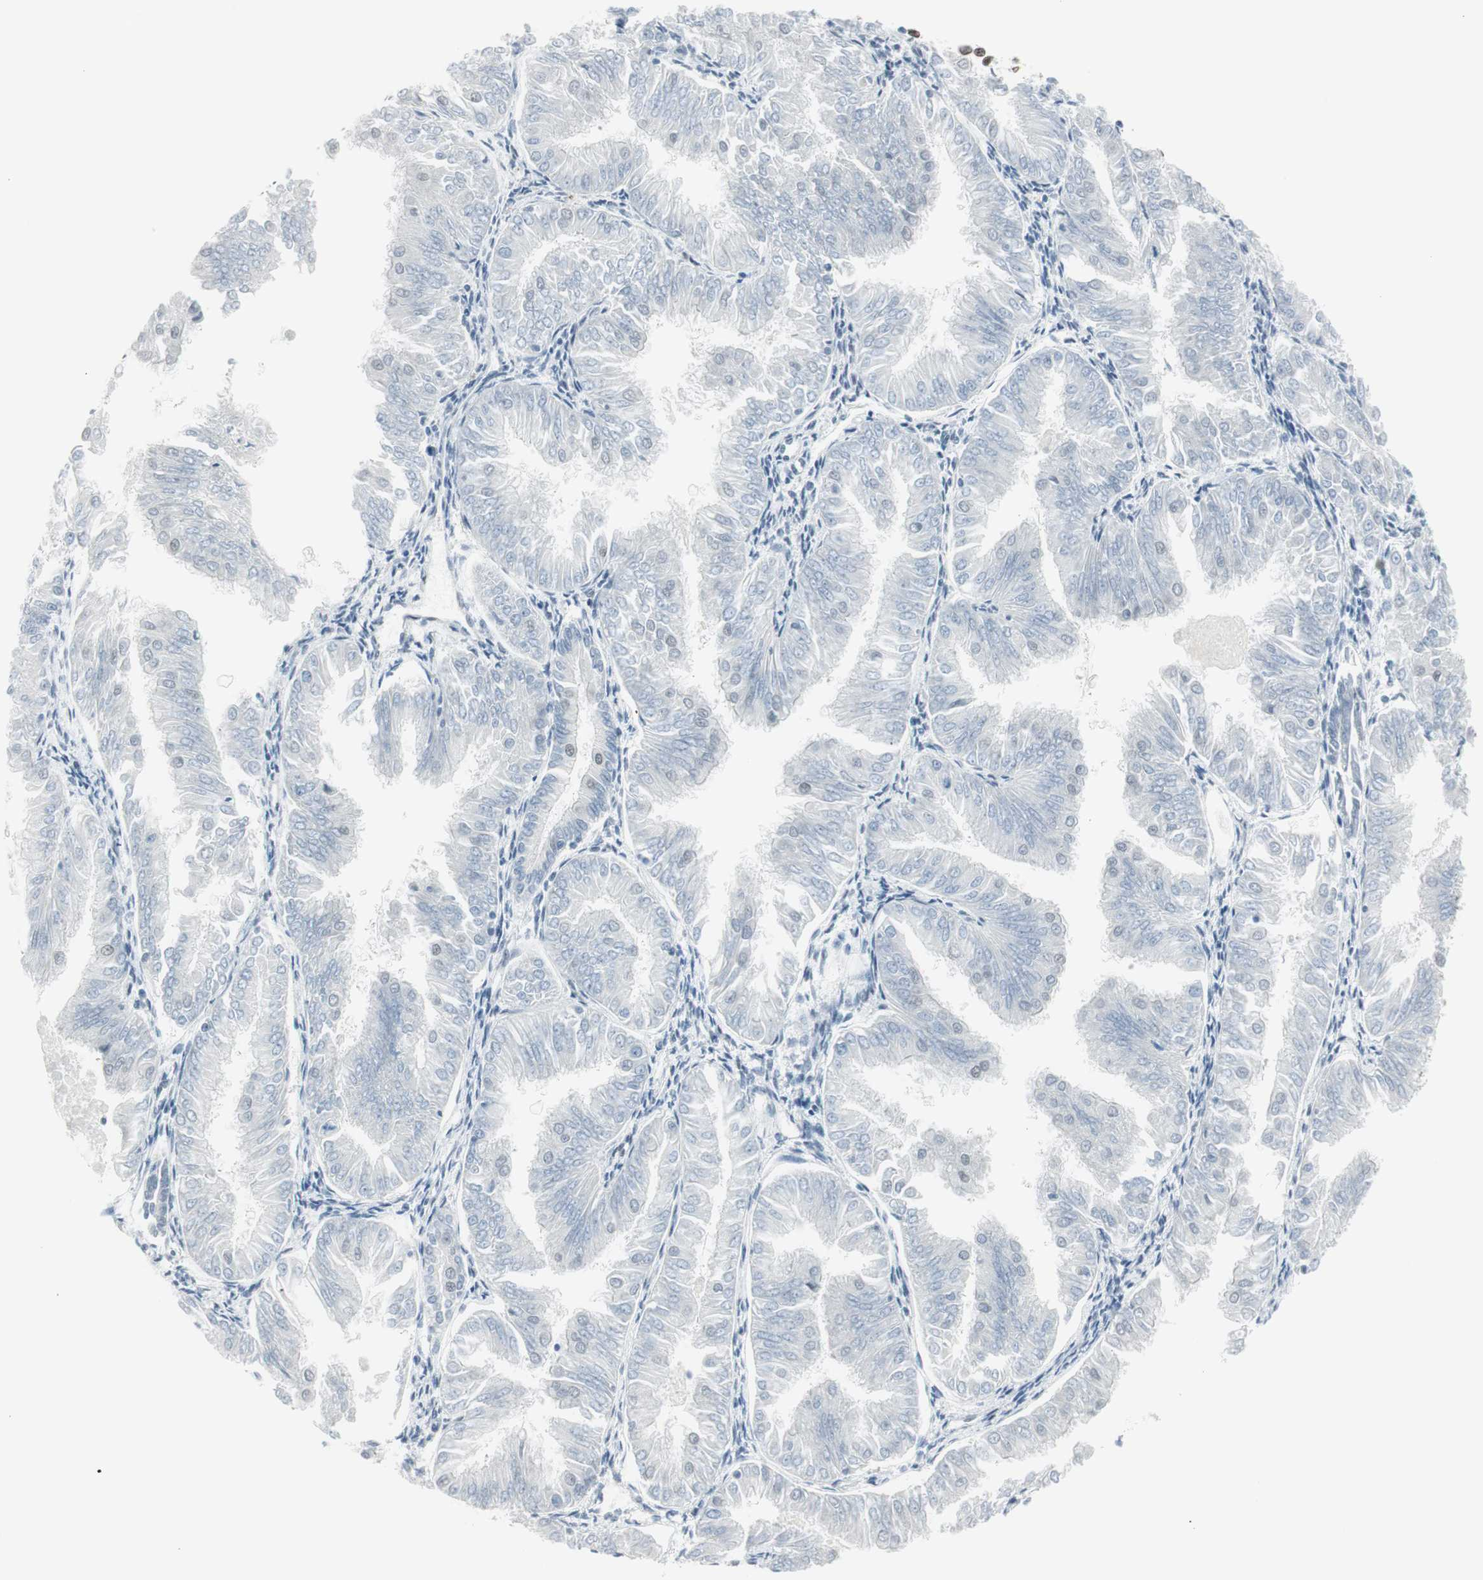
{"staining": {"intensity": "negative", "quantity": "none", "location": "none"}, "tissue": "endometrial cancer", "cell_type": "Tumor cells", "image_type": "cancer", "snomed": [{"axis": "morphology", "description": "Adenocarcinoma, NOS"}, {"axis": "topography", "description": "Endometrium"}], "caption": "Immunohistochemistry (IHC) of human endometrial adenocarcinoma demonstrates no staining in tumor cells. (DAB (3,3'-diaminobenzidine) immunohistochemistry visualized using brightfield microscopy, high magnification).", "gene": "HEXIM1", "patient": {"sex": "female", "age": 53}}